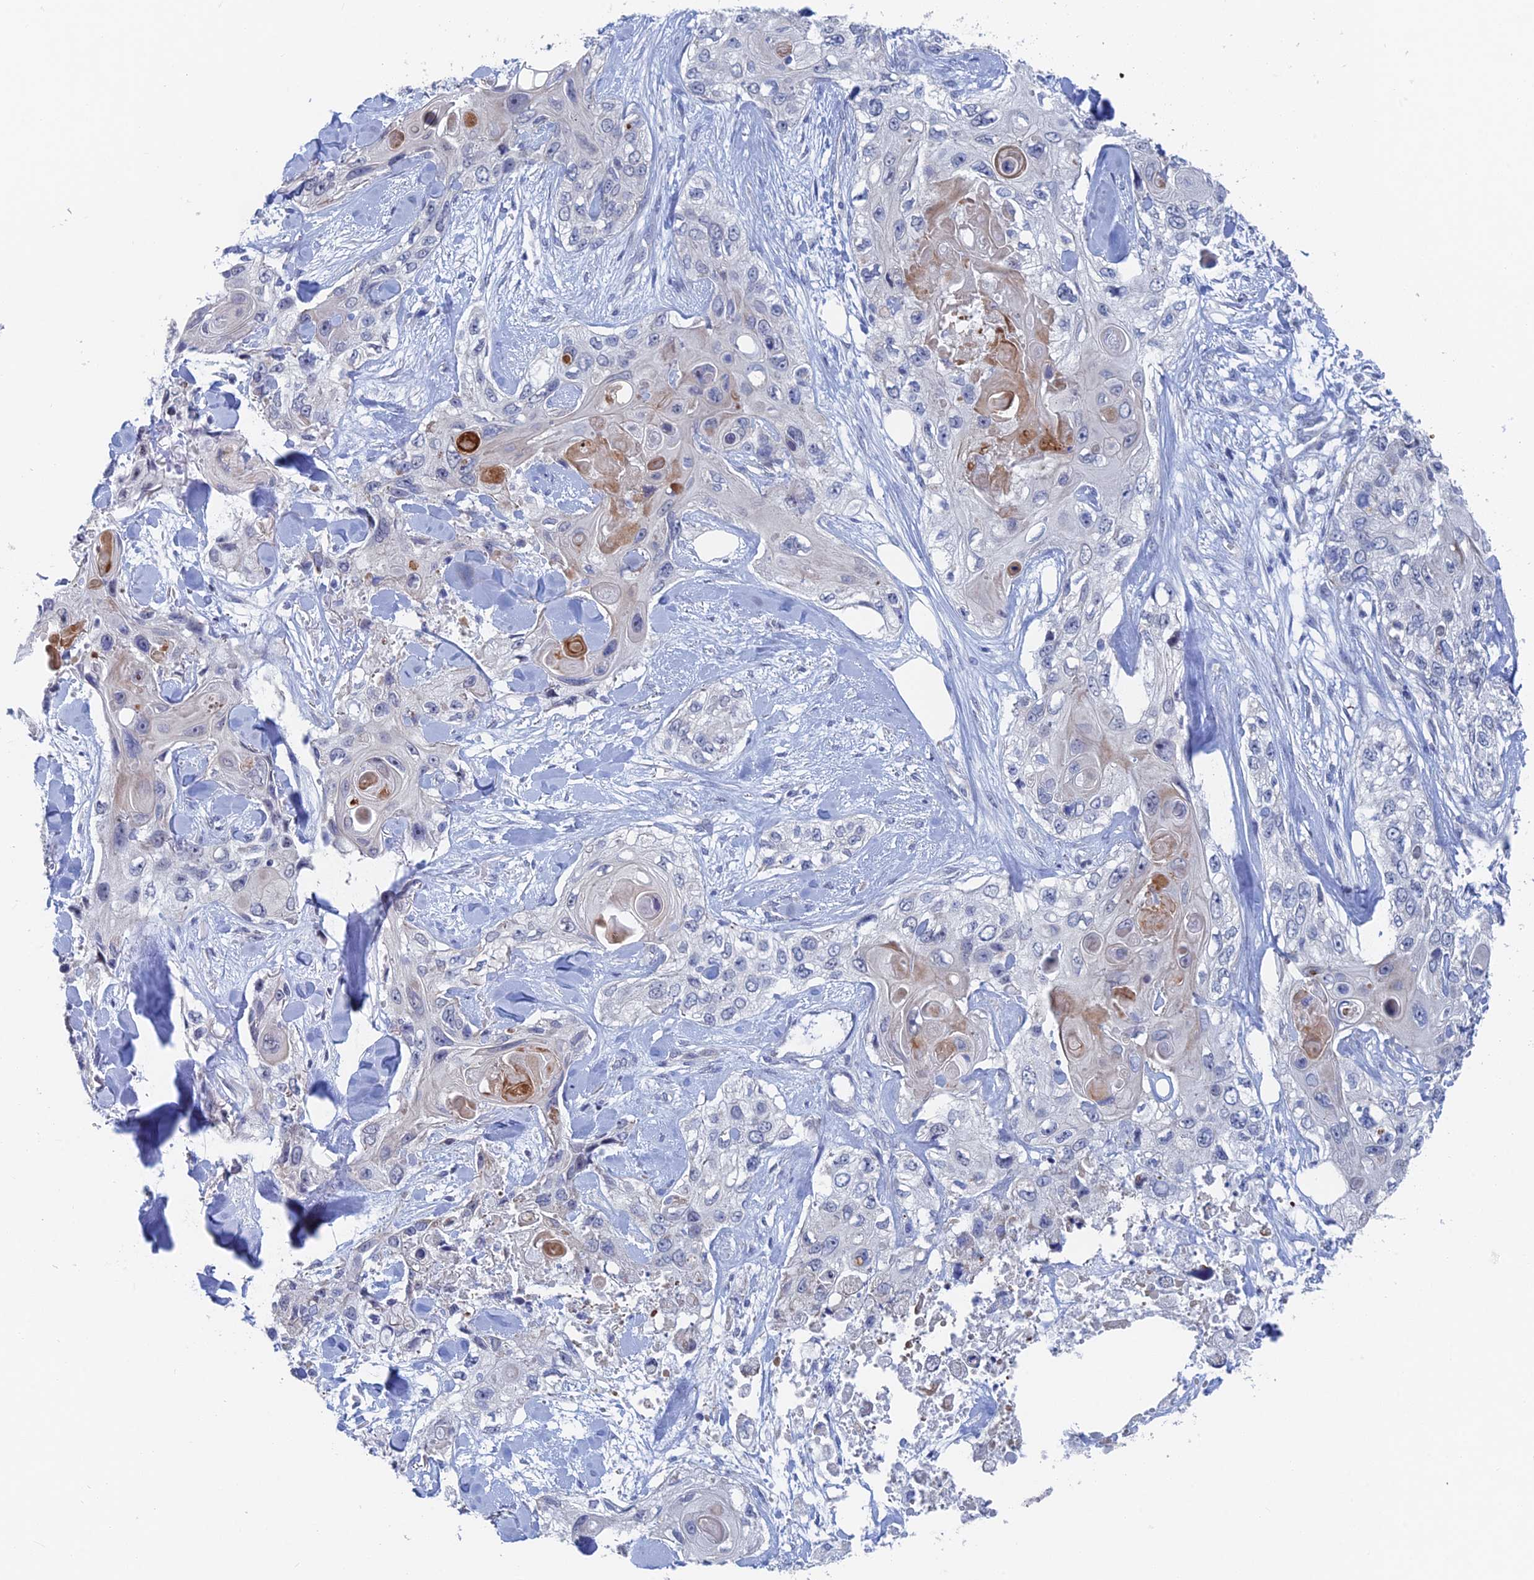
{"staining": {"intensity": "negative", "quantity": "none", "location": "none"}, "tissue": "skin cancer", "cell_type": "Tumor cells", "image_type": "cancer", "snomed": [{"axis": "morphology", "description": "Normal tissue, NOS"}, {"axis": "morphology", "description": "Squamous cell carcinoma, NOS"}, {"axis": "topography", "description": "Skin"}], "caption": "Photomicrograph shows no protein expression in tumor cells of squamous cell carcinoma (skin) tissue.", "gene": "GMNC", "patient": {"sex": "male", "age": 72}}